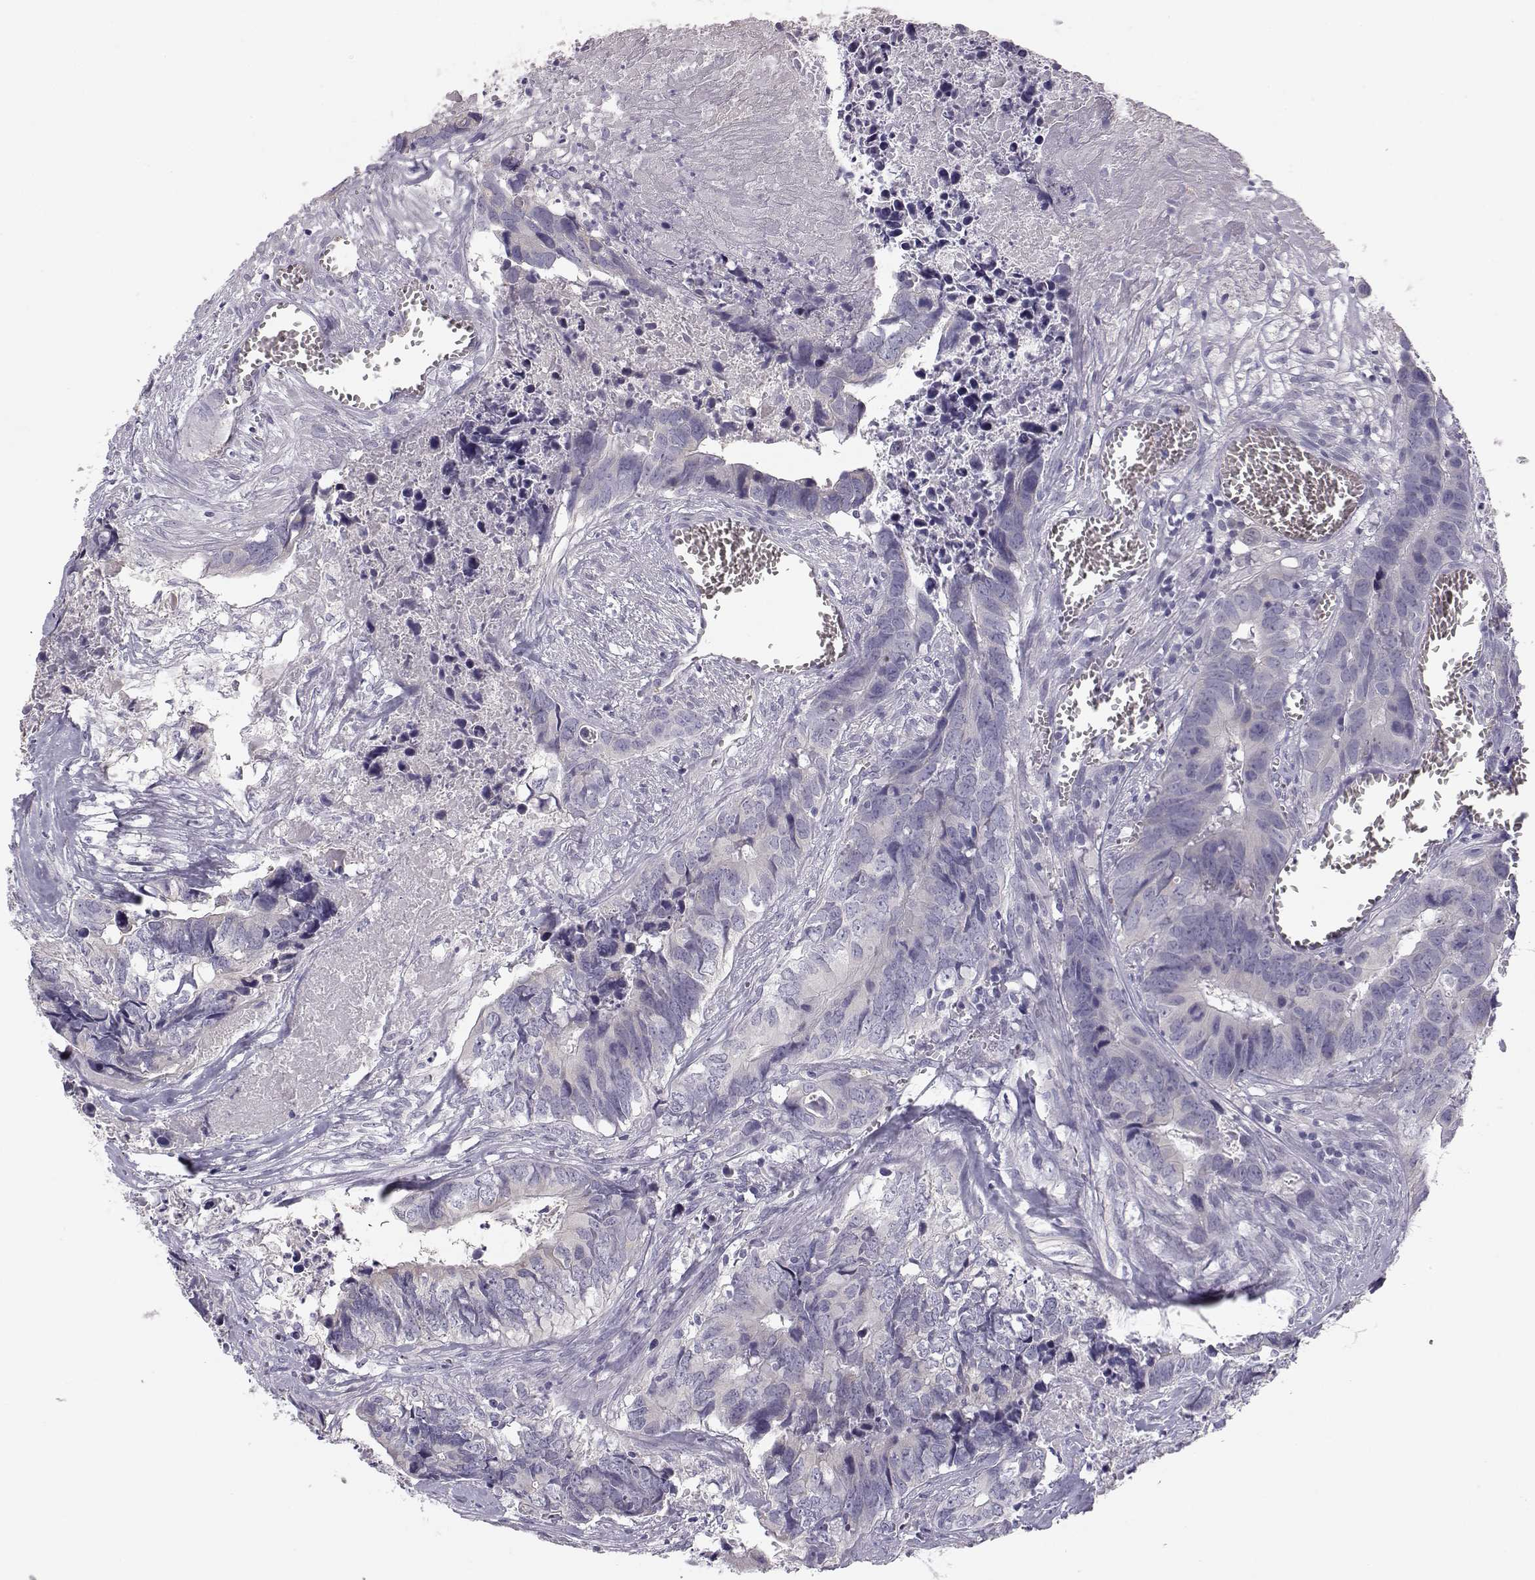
{"staining": {"intensity": "negative", "quantity": "none", "location": "none"}, "tissue": "colorectal cancer", "cell_type": "Tumor cells", "image_type": "cancer", "snomed": [{"axis": "morphology", "description": "Adenocarcinoma, NOS"}, {"axis": "topography", "description": "Colon"}], "caption": "Tumor cells are negative for brown protein staining in colorectal adenocarcinoma.", "gene": "KCNMB4", "patient": {"sex": "female", "age": 82}}